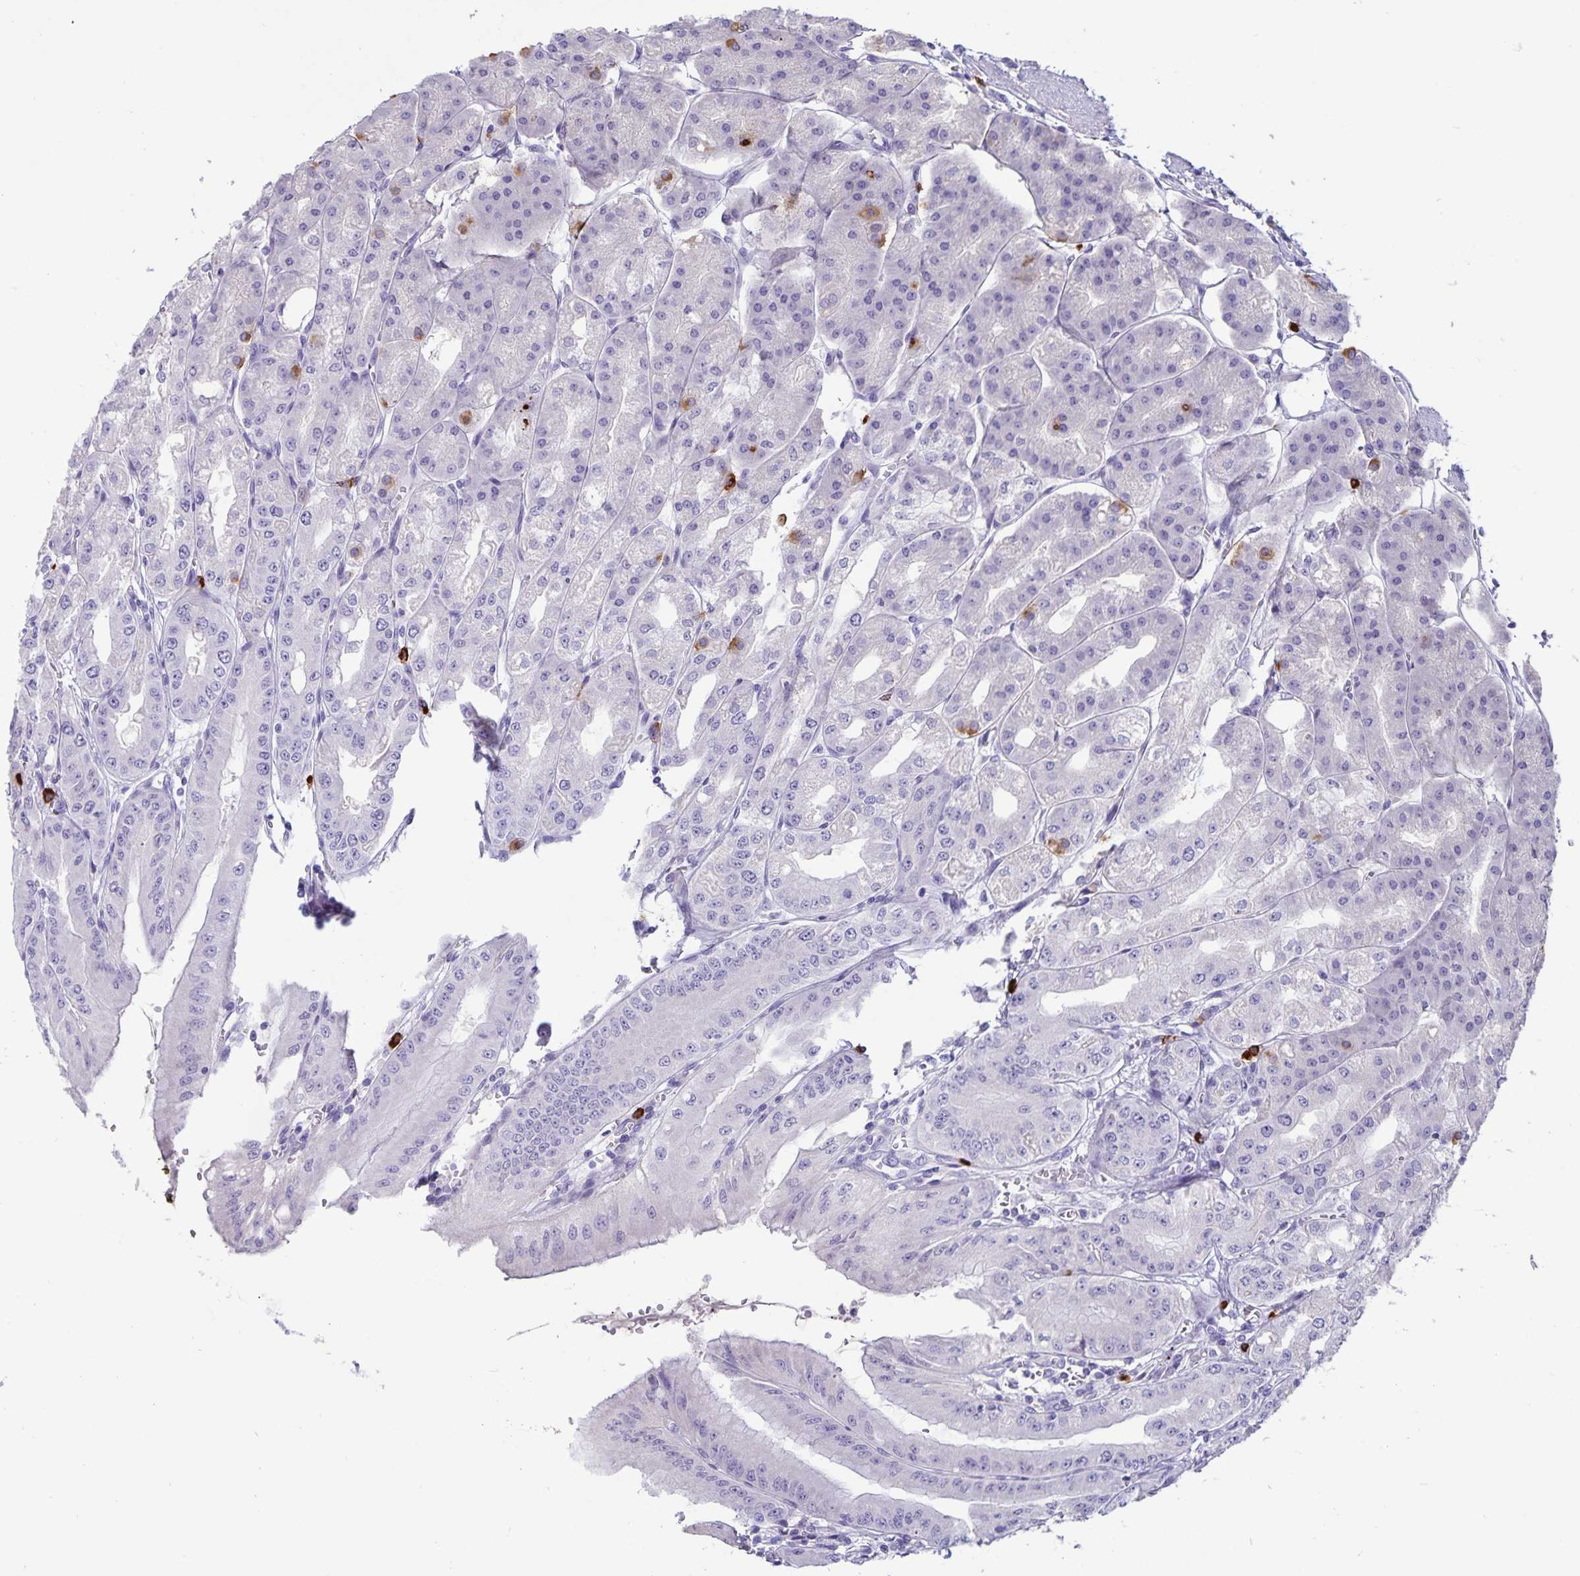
{"staining": {"intensity": "moderate", "quantity": "<25%", "location": "cytoplasmic/membranous"}, "tissue": "stomach", "cell_type": "Glandular cells", "image_type": "normal", "snomed": [{"axis": "morphology", "description": "Normal tissue, NOS"}, {"axis": "topography", "description": "Stomach, lower"}], "caption": "This image shows unremarkable stomach stained with IHC to label a protein in brown. The cytoplasmic/membranous of glandular cells show moderate positivity for the protein. Nuclei are counter-stained blue.", "gene": "IBTK", "patient": {"sex": "male", "age": 71}}